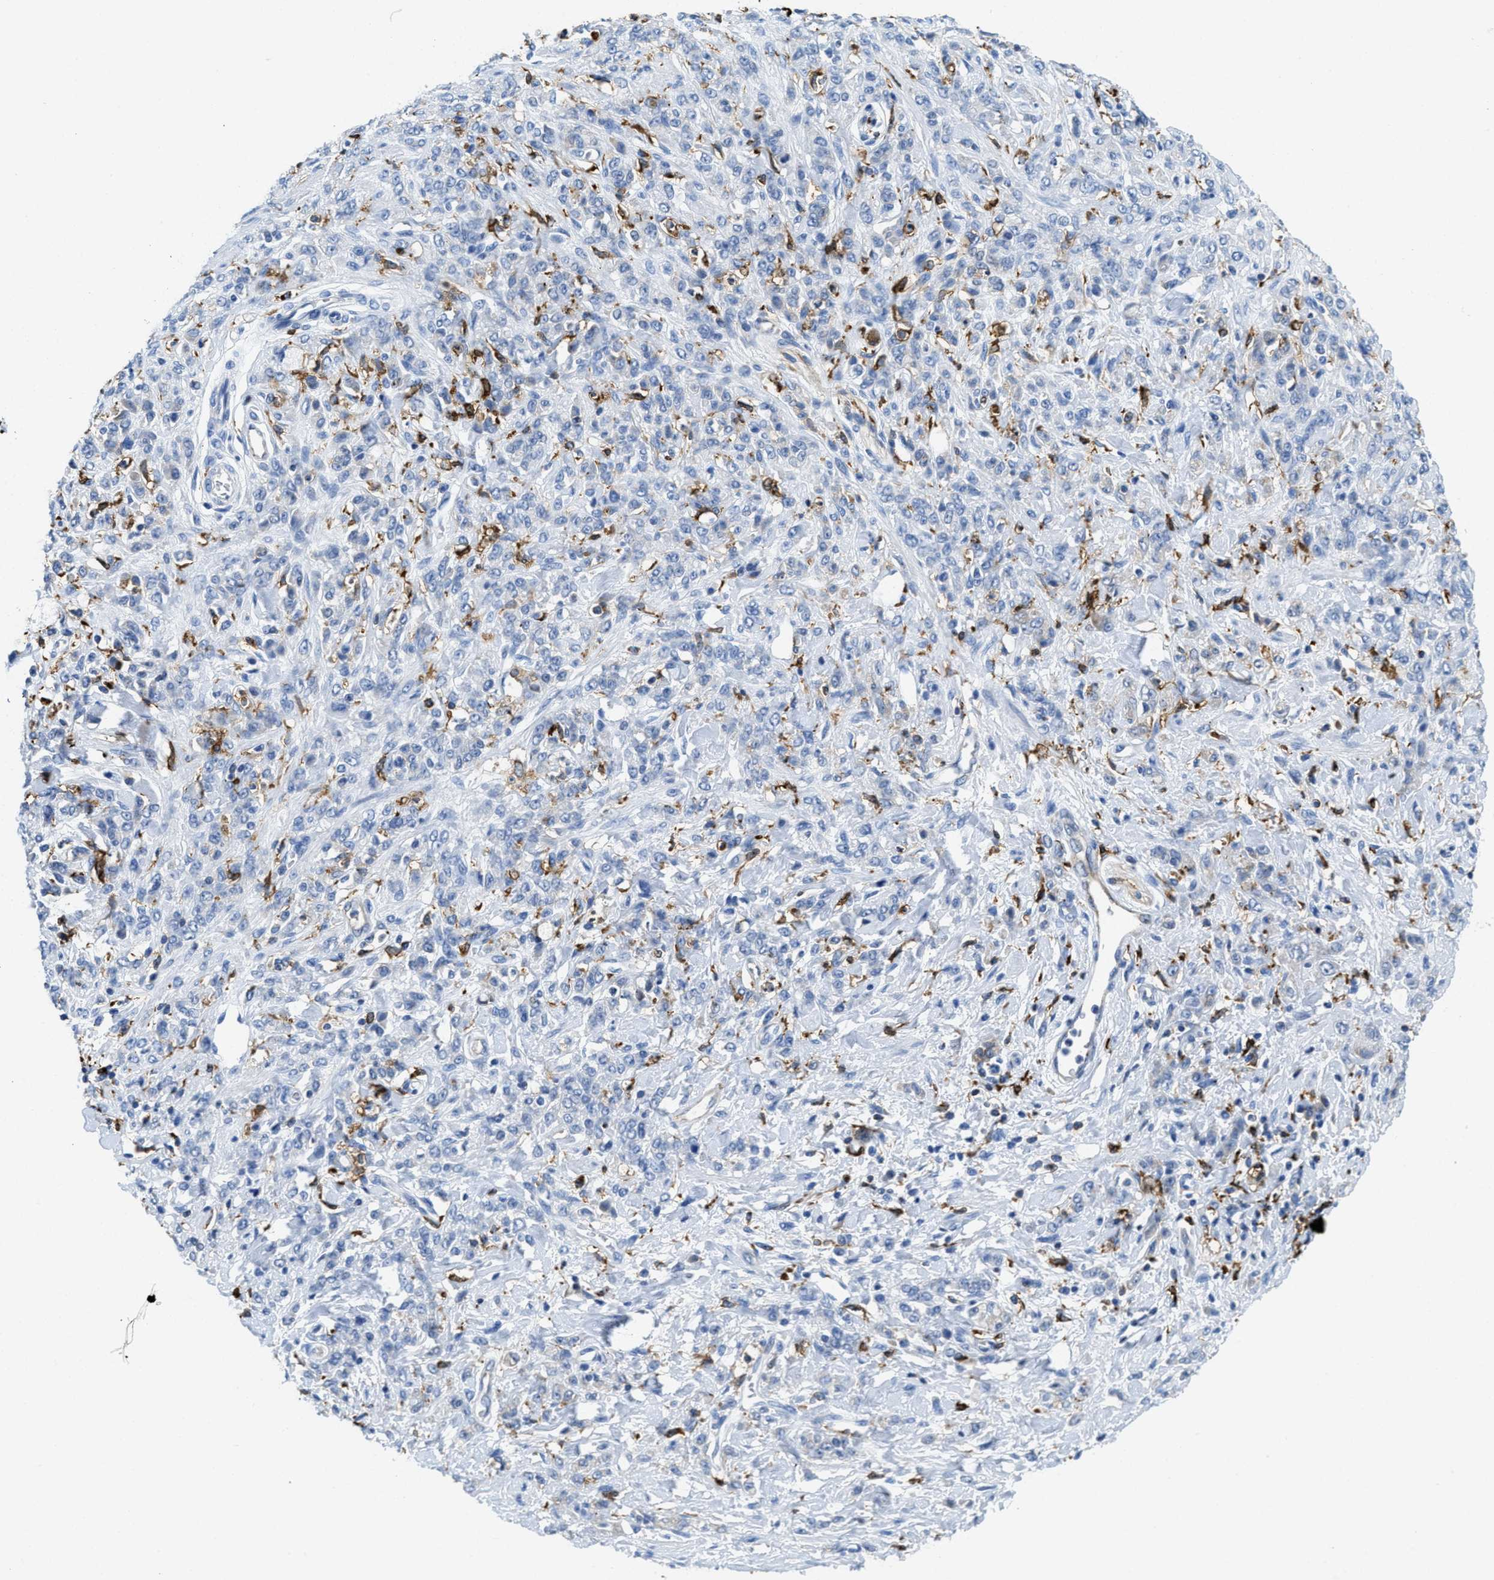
{"staining": {"intensity": "negative", "quantity": "none", "location": "none"}, "tissue": "stomach cancer", "cell_type": "Tumor cells", "image_type": "cancer", "snomed": [{"axis": "morphology", "description": "Normal tissue, NOS"}, {"axis": "morphology", "description": "Adenocarcinoma, NOS"}, {"axis": "topography", "description": "Stomach"}], "caption": "Stomach adenocarcinoma stained for a protein using immunohistochemistry (IHC) shows no expression tumor cells.", "gene": "CD226", "patient": {"sex": "male", "age": 82}}